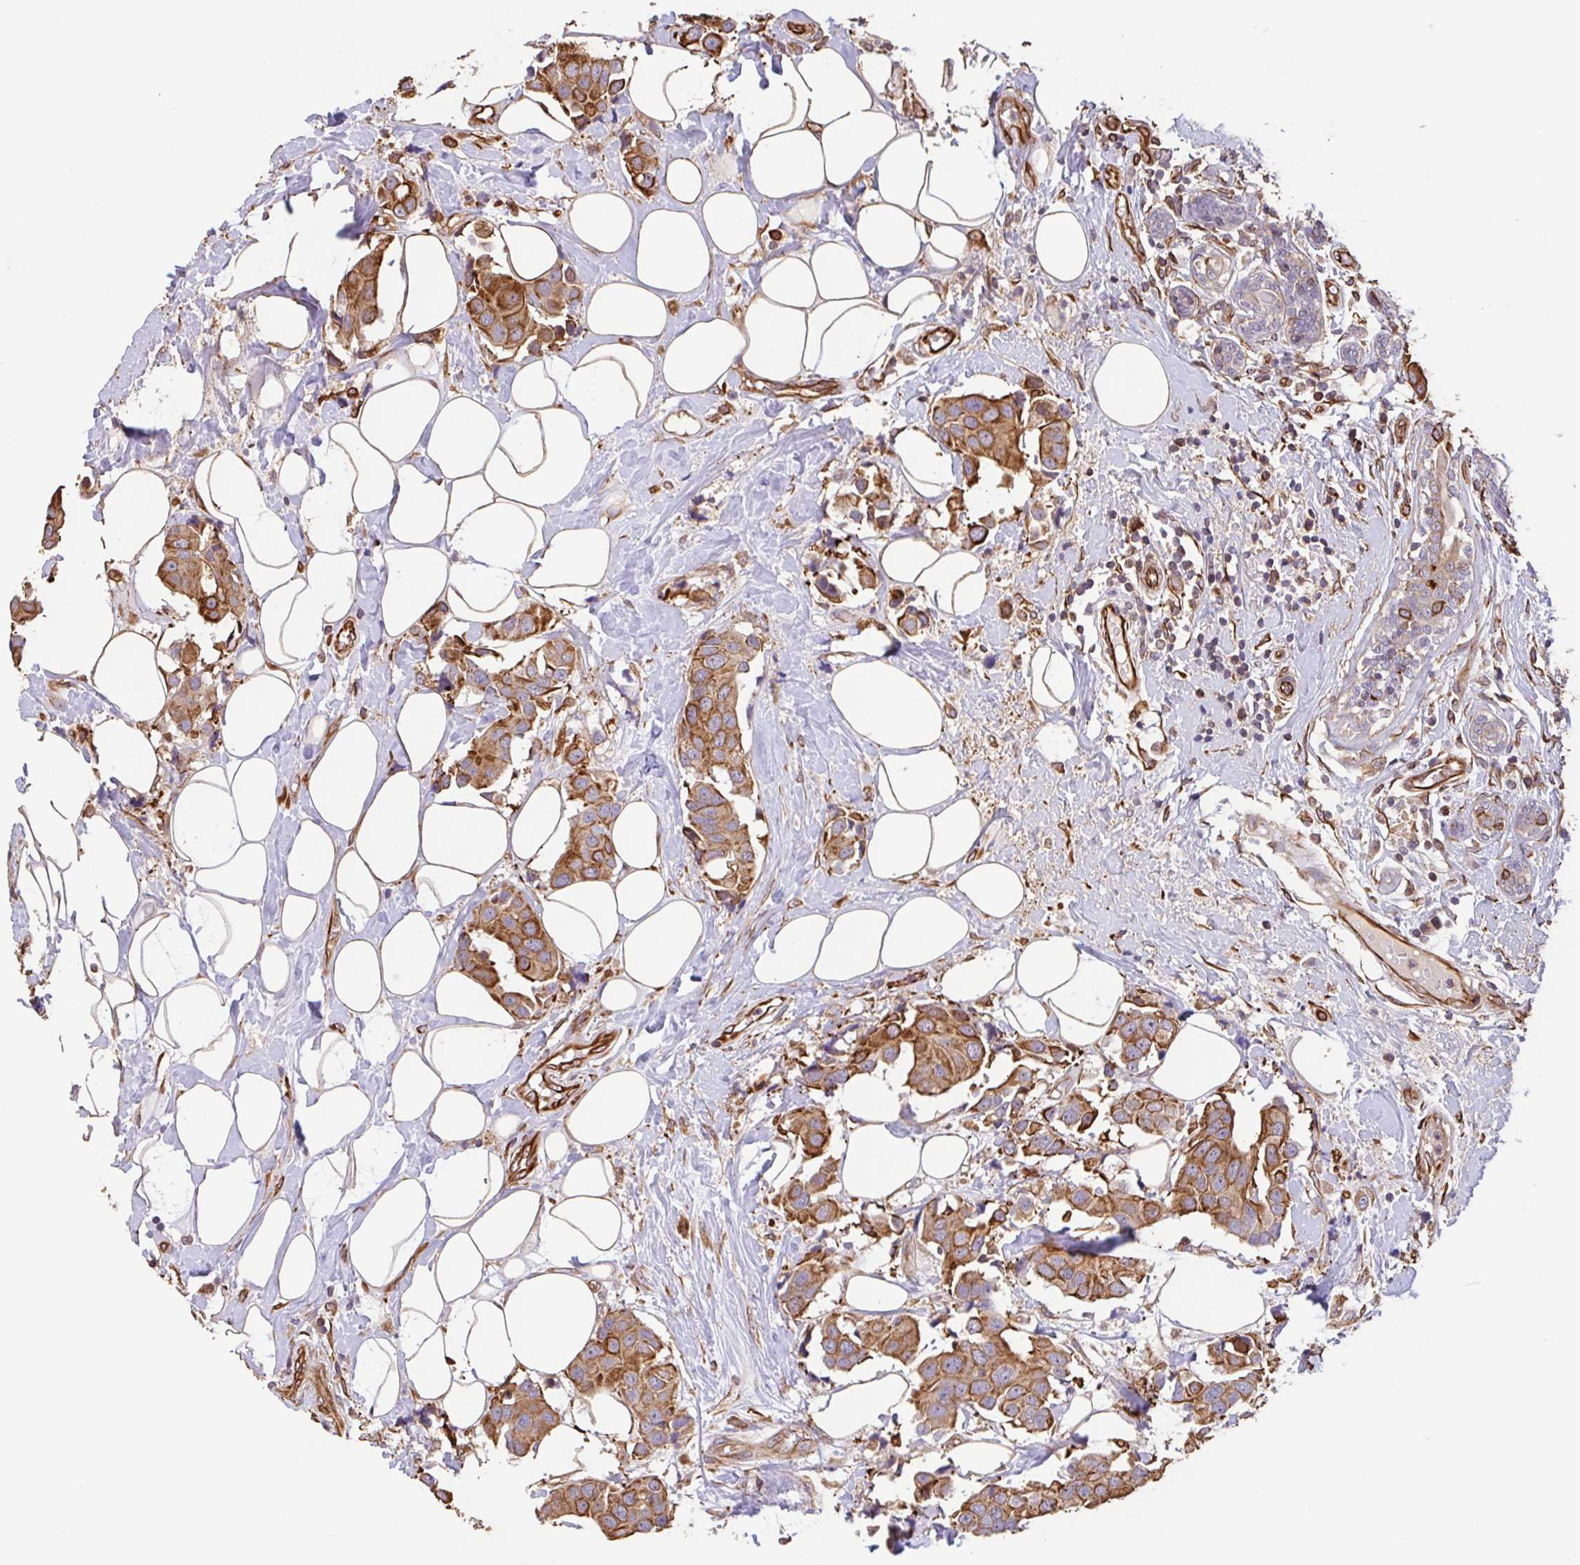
{"staining": {"intensity": "strong", "quantity": ">75%", "location": "cytoplasmic/membranous"}, "tissue": "breast cancer", "cell_type": "Tumor cells", "image_type": "cancer", "snomed": [{"axis": "morphology", "description": "Normal tissue, NOS"}, {"axis": "morphology", "description": "Duct carcinoma"}, {"axis": "topography", "description": "Breast"}], "caption": "Immunohistochemistry histopathology image of neoplastic tissue: human breast infiltrating ductal carcinoma stained using IHC reveals high levels of strong protein expression localized specifically in the cytoplasmic/membranous of tumor cells, appearing as a cytoplasmic/membranous brown color.", "gene": "ZNF790", "patient": {"sex": "female", "age": 39}}